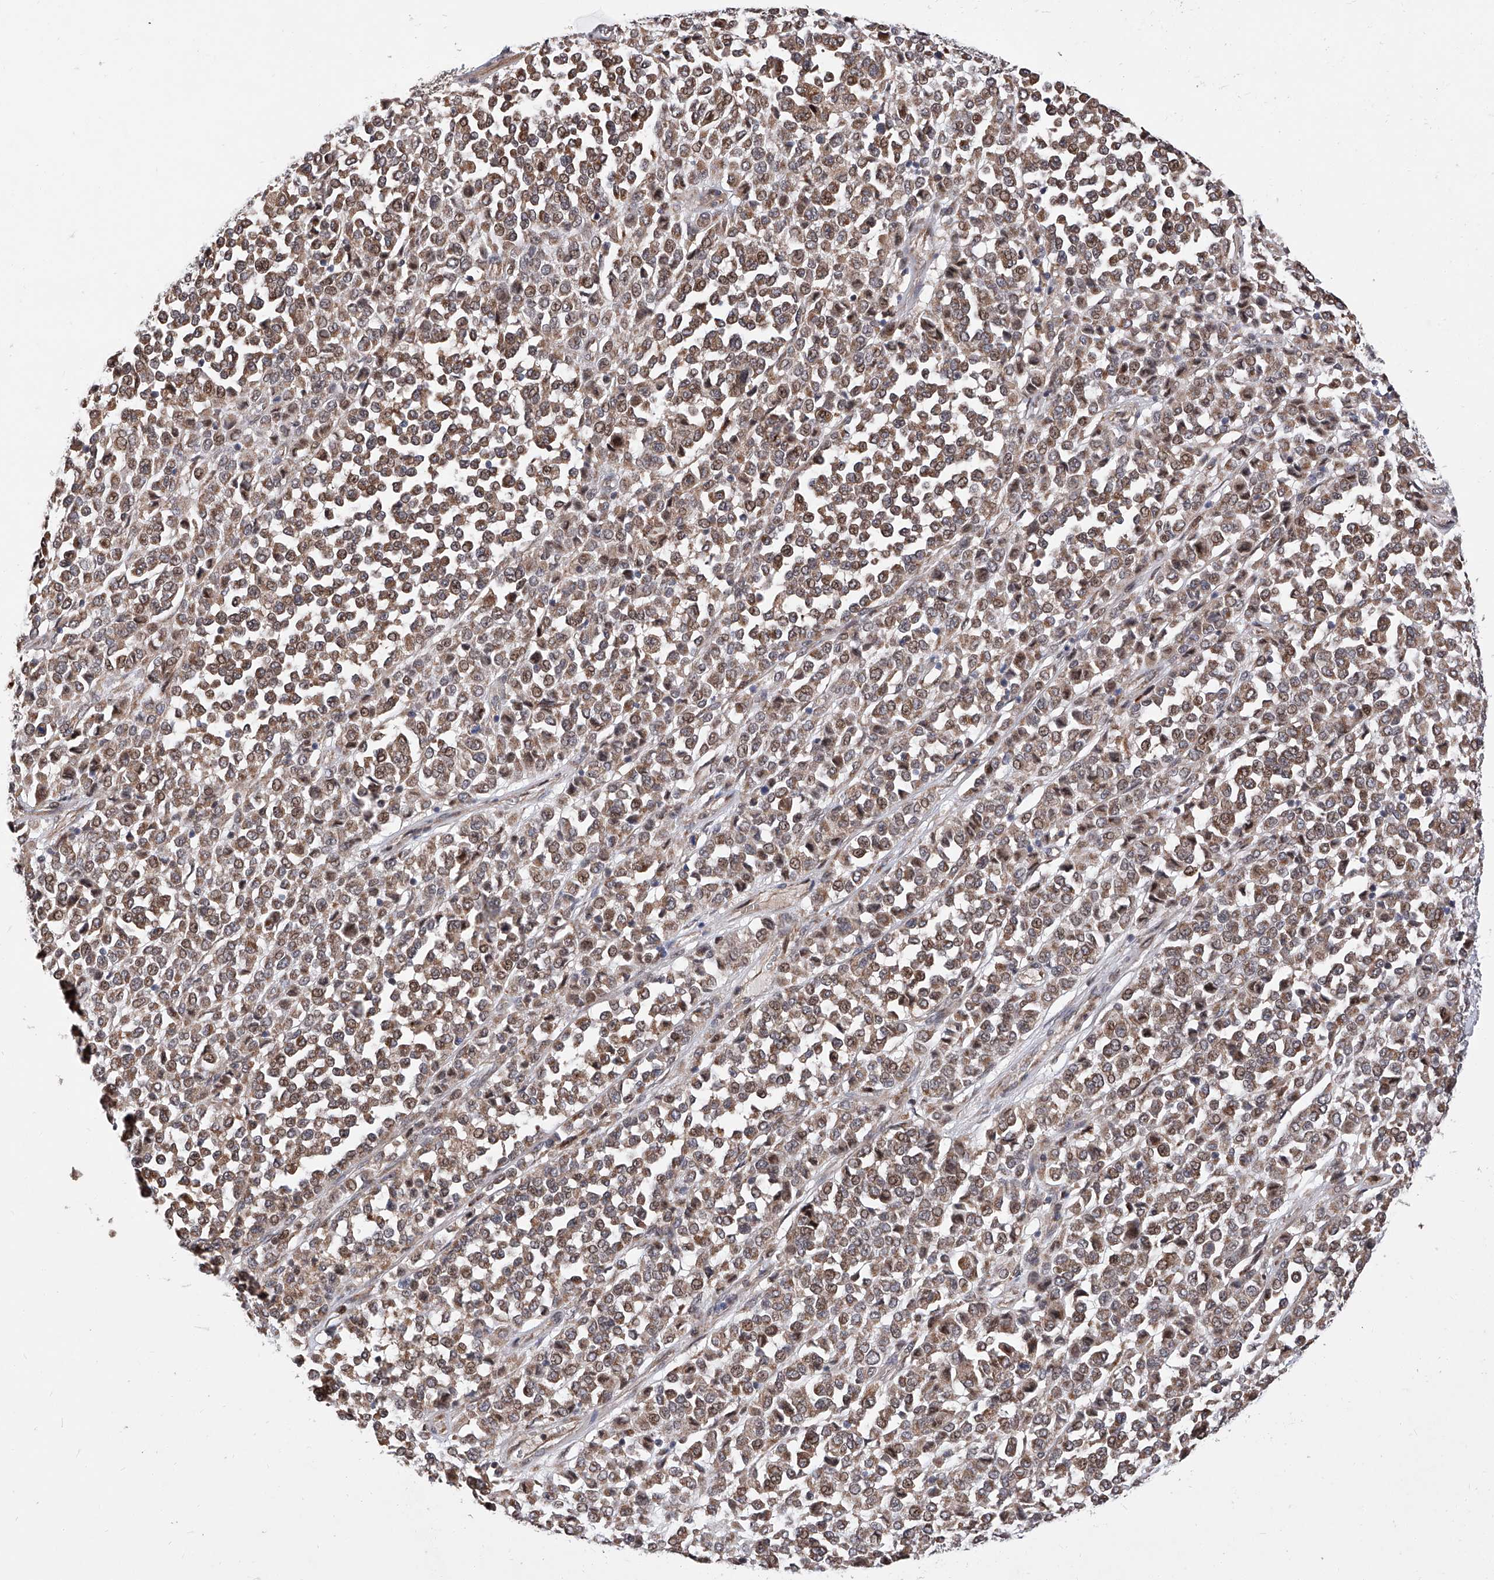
{"staining": {"intensity": "moderate", "quantity": ">75%", "location": "nuclear"}, "tissue": "melanoma", "cell_type": "Tumor cells", "image_type": "cancer", "snomed": [{"axis": "morphology", "description": "Malignant melanoma, Metastatic site"}, {"axis": "topography", "description": "Pancreas"}], "caption": "Protein staining exhibits moderate nuclear positivity in approximately >75% of tumor cells in melanoma.", "gene": "FARP2", "patient": {"sex": "female", "age": 30}}